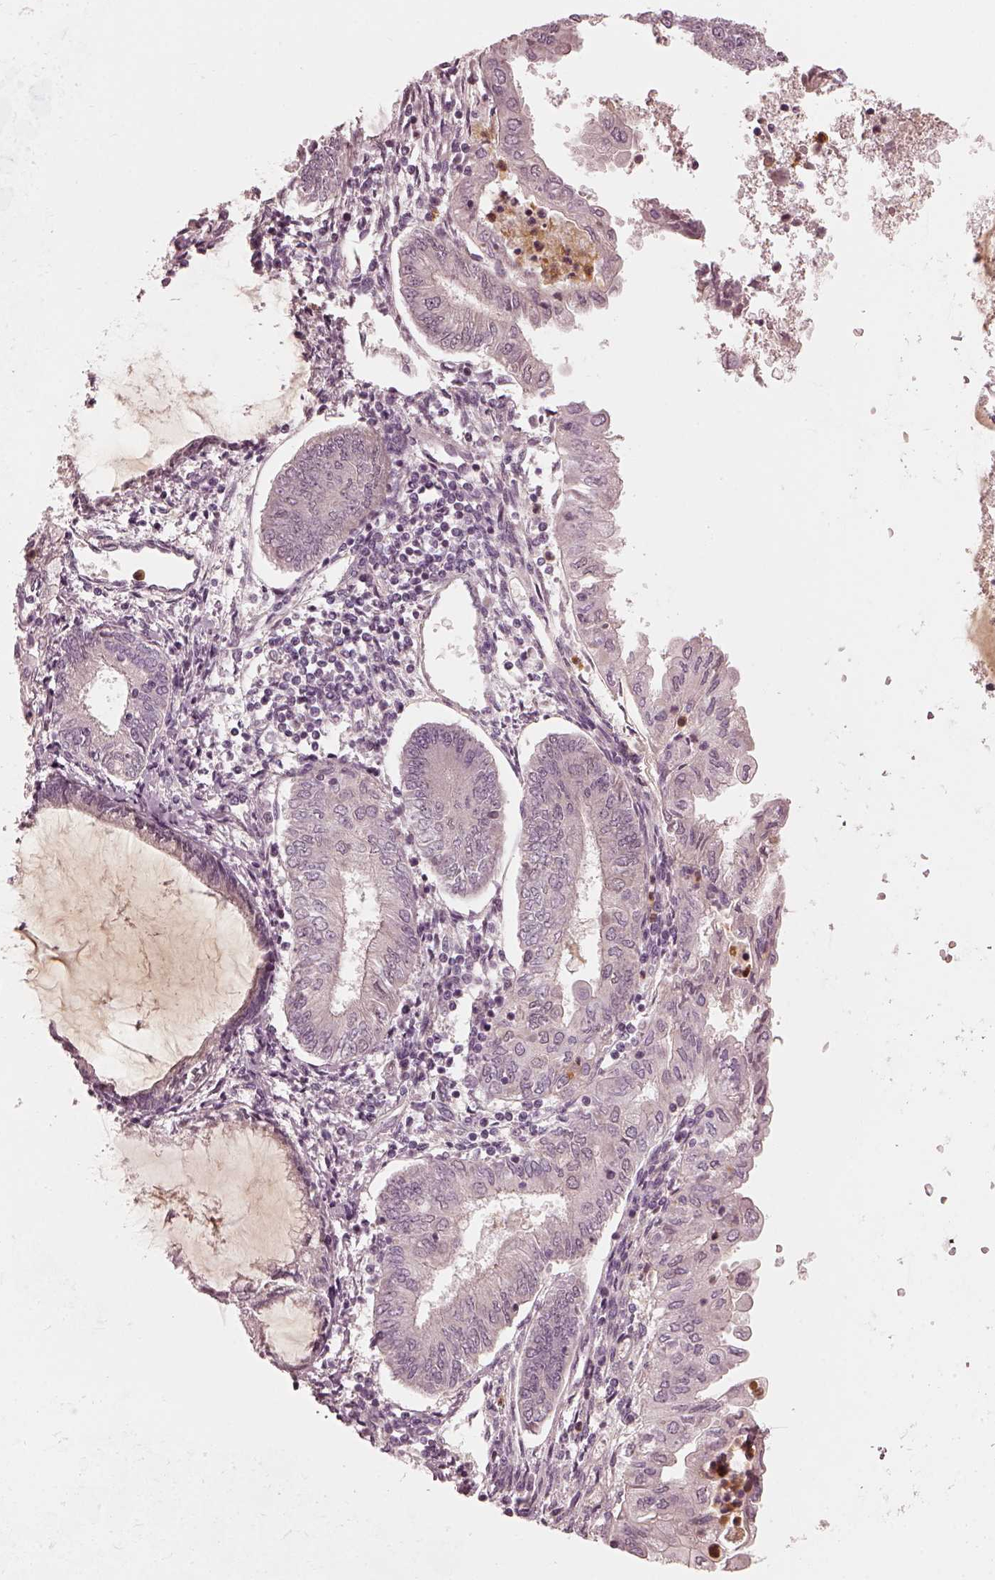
{"staining": {"intensity": "negative", "quantity": "none", "location": "none"}, "tissue": "endometrial cancer", "cell_type": "Tumor cells", "image_type": "cancer", "snomed": [{"axis": "morphology", "description": "Adenocarcinoma, NOS"}, {"axis": "topography", "description": "Endometrium"}], "caption": "Protein analysis of adenocarcinoma (endometrial) demonstrates no significant expression in tumor cells. Brightfield microscopy of immunohistochemistry (IHC) stained with DAB (brown) and hematoxylin (blue), captured at high magnification.", "gene": "CHIT1", "patient": {"sex": "female", "age": 68}}